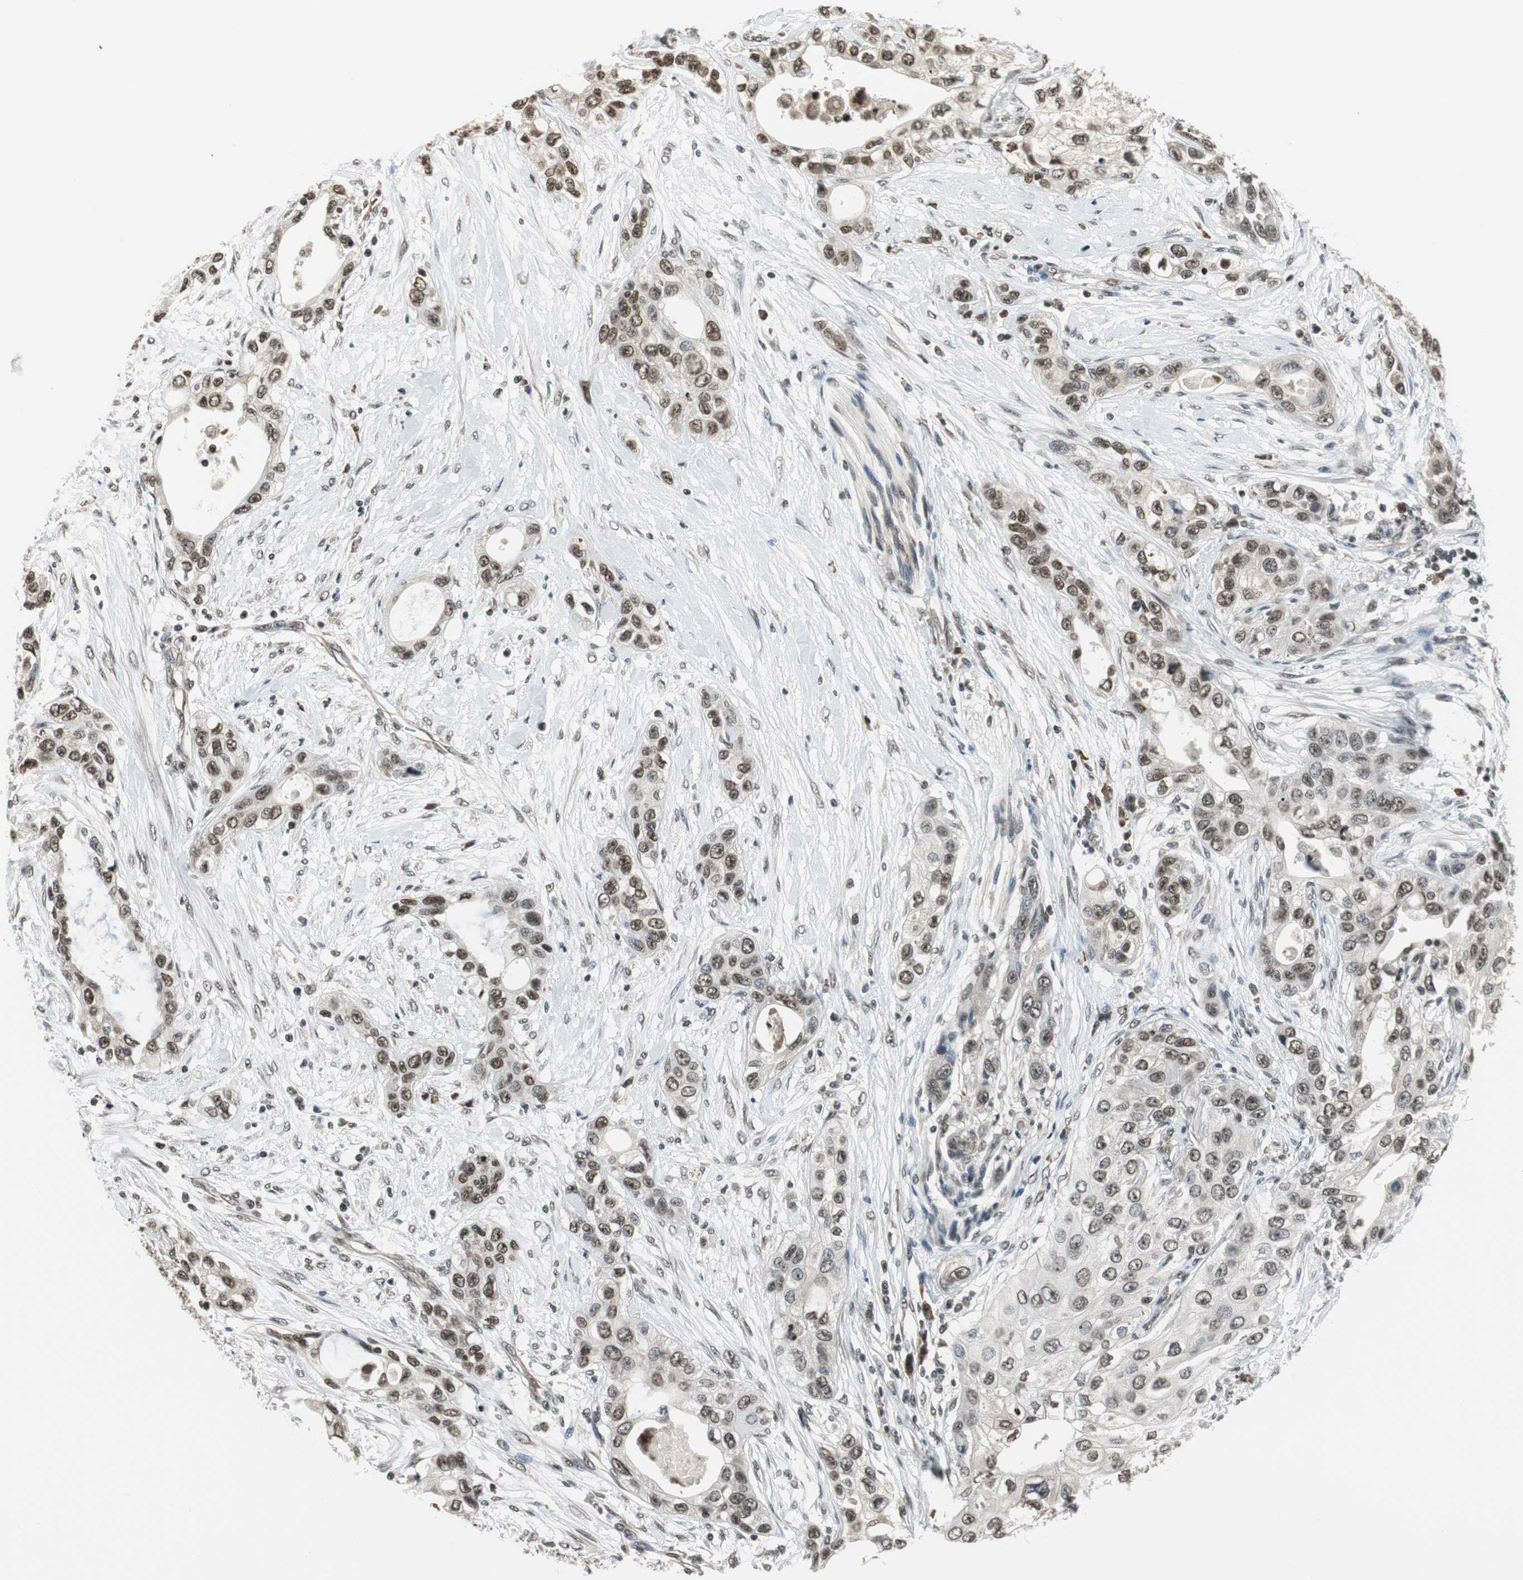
{"staining": {"intensity": "moderate", "quantity": ">75%", "location": "nuclear"}, "tissue": "pancreatic cancer", "cell_type": "Tumor cells", "image_type": "cancer", "snomed": [{"axis": "morphology", "description": "Adenocarcinoma, NOS"}, {"axis": "topography", "description": "Pancreas"}], "caption": "Protein expression analysis of human pancreatic cancer reveals moderate nuclear staining in approximately >75% of tumor cells. The staining was performed using DAB (3,3'-diaminobenzidine) to visualize the protein expression in brown, while the nuclei were stained in blue with hematoxylin (Magnification: 20x).", "gene": "REST", "patient": {"sex": "female", "age": 70}}